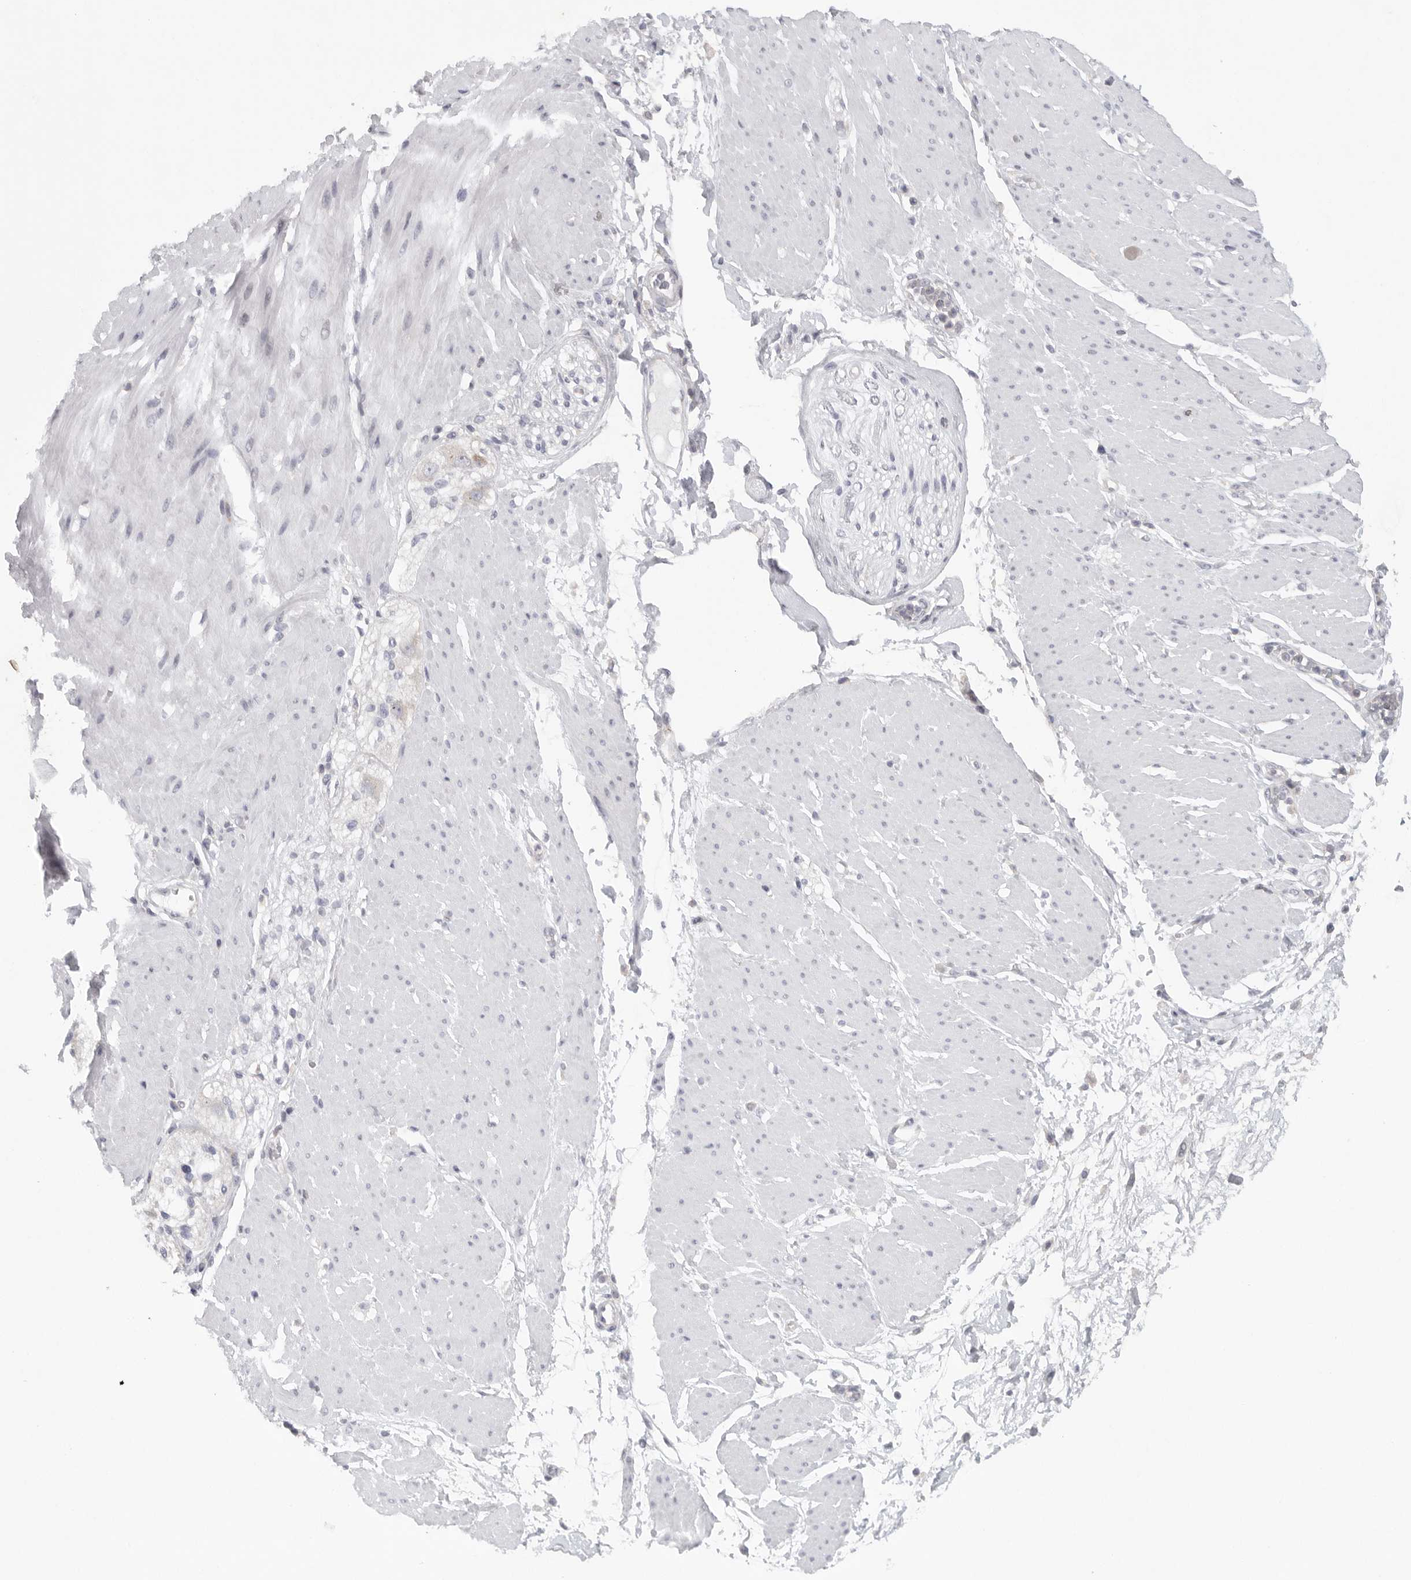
{"staining": {"intensity": "moderate", "quantity": "<25%", "location": "cytoplasmic/membranous"}, "tissue": "adipose tissue", "cell_type": "Adipocytes", "image_type": "normal", "snomed": [{"axis": "morphology", "description": "Normal tissue, NOS"}, {"axis": "morphology", "description": "Adenocarcinoma, NOS"}, {"axis": "topography", "description": "Duodenum"}, {"axis": "topography", "description": "Peripheral nerve tissue"}], "caption": "This histopathology image reveals immunohistochemistry (IHC) staining of unremarkable human adipose tissue, with low moderate cytoplasmic/membranous positivity in about <25% of adipocytes.", "gene": "TMEM69", "patient": {"sex": "female", "age": 60}}